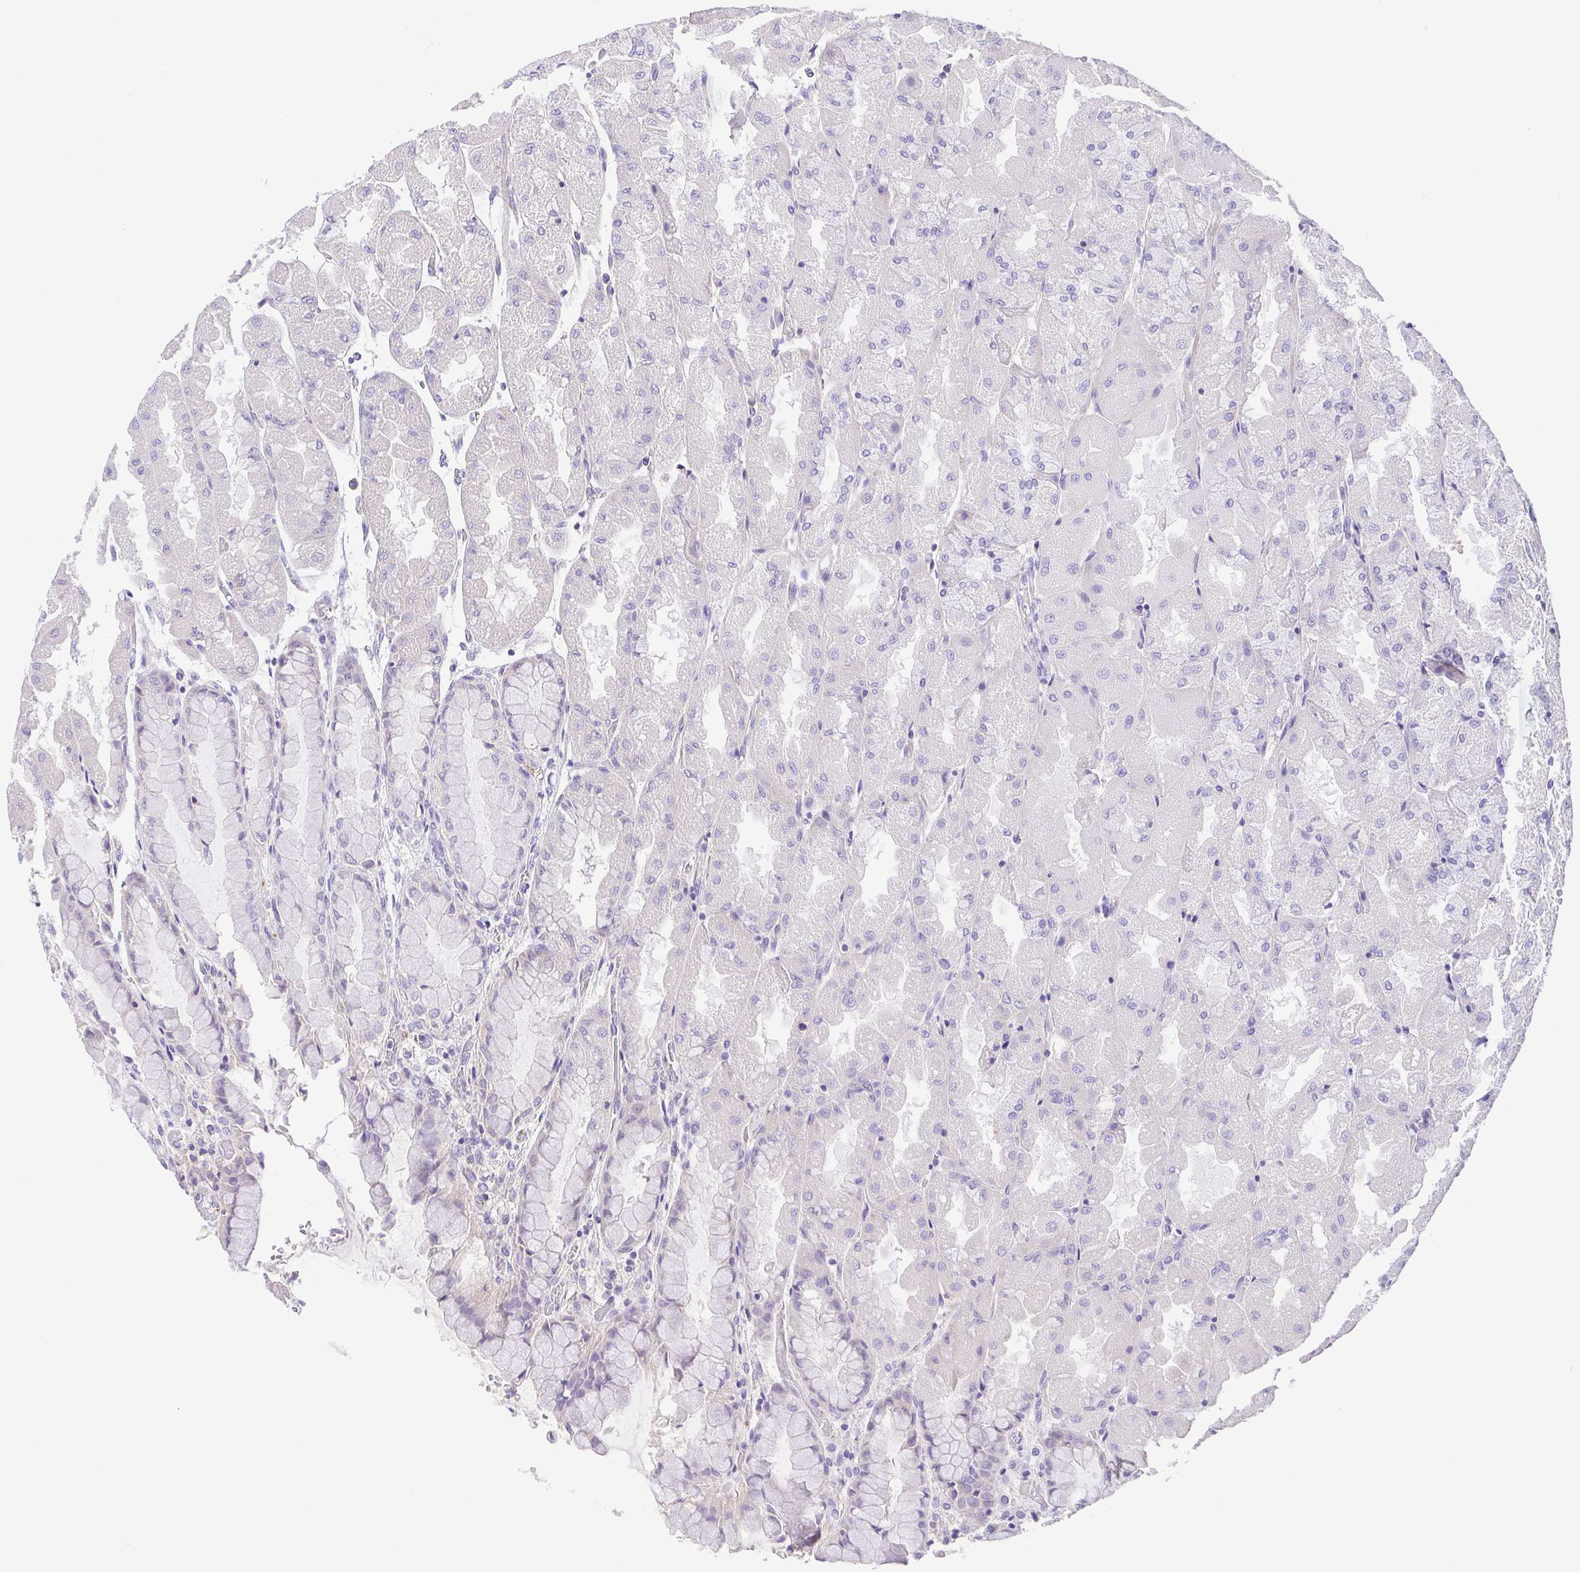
{"staining": {"intensity": "negative", "quantity": "none", "location": "none"}, "tissue": "stomach", "cell_type": "Glandular cells", "image_type": "normal", "snomed": [{"axis": "morphology", "description": "Normal tissue, NOS"}, {"axis": "topography", "description": "Stomach"}], "caption": "Immunohistochemical staining of normal human stomach exhibits no significant staining in glandular cells. (IHC, brightfield microscopy, high magnification).", "gene": "PRR14L", "patient": {"sex": "female", "age": 61}}